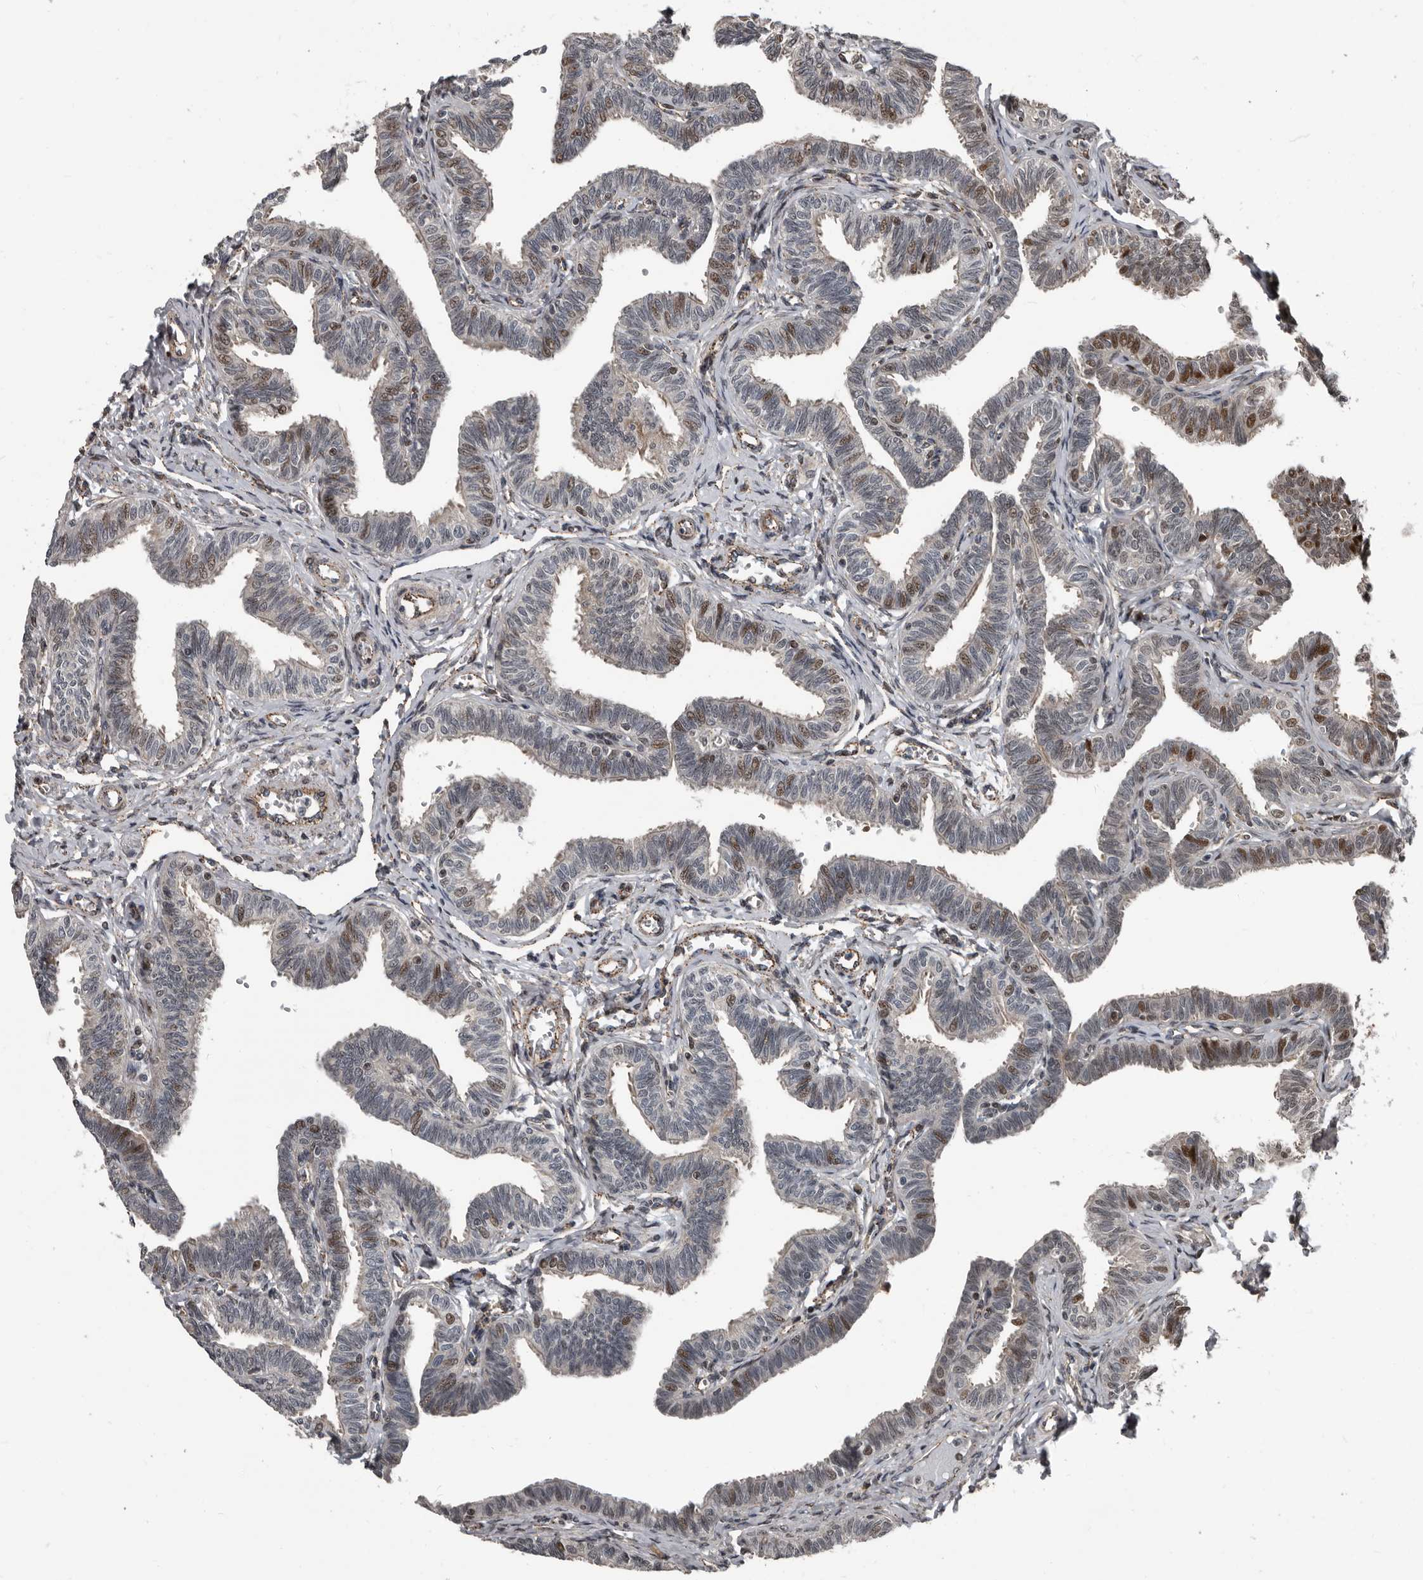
{"staining": {"intensity": "moderate", "quantity": "25%-75%", "location": "cytoplasmic/membranous,nuclear"}, "tissue": "fallopian tube", "cell_type": "Glandular cells", "image_type": "normal", "snomed": [{"axis": "morphology", "description": "Normal tissue, NOS"}, {"axis": "topography", "description": "Fallopian tube"}, {"axis": "topography", "description": "Ovary"}], "caption": "Glandular cells exhibit moderate cytoplasmic/membranous,nuclear staining in approximately 25%-75% of cells in normal fallopian tube.", "gene": "CHD1L", "patient": {"sex": "female", "age": 23}}